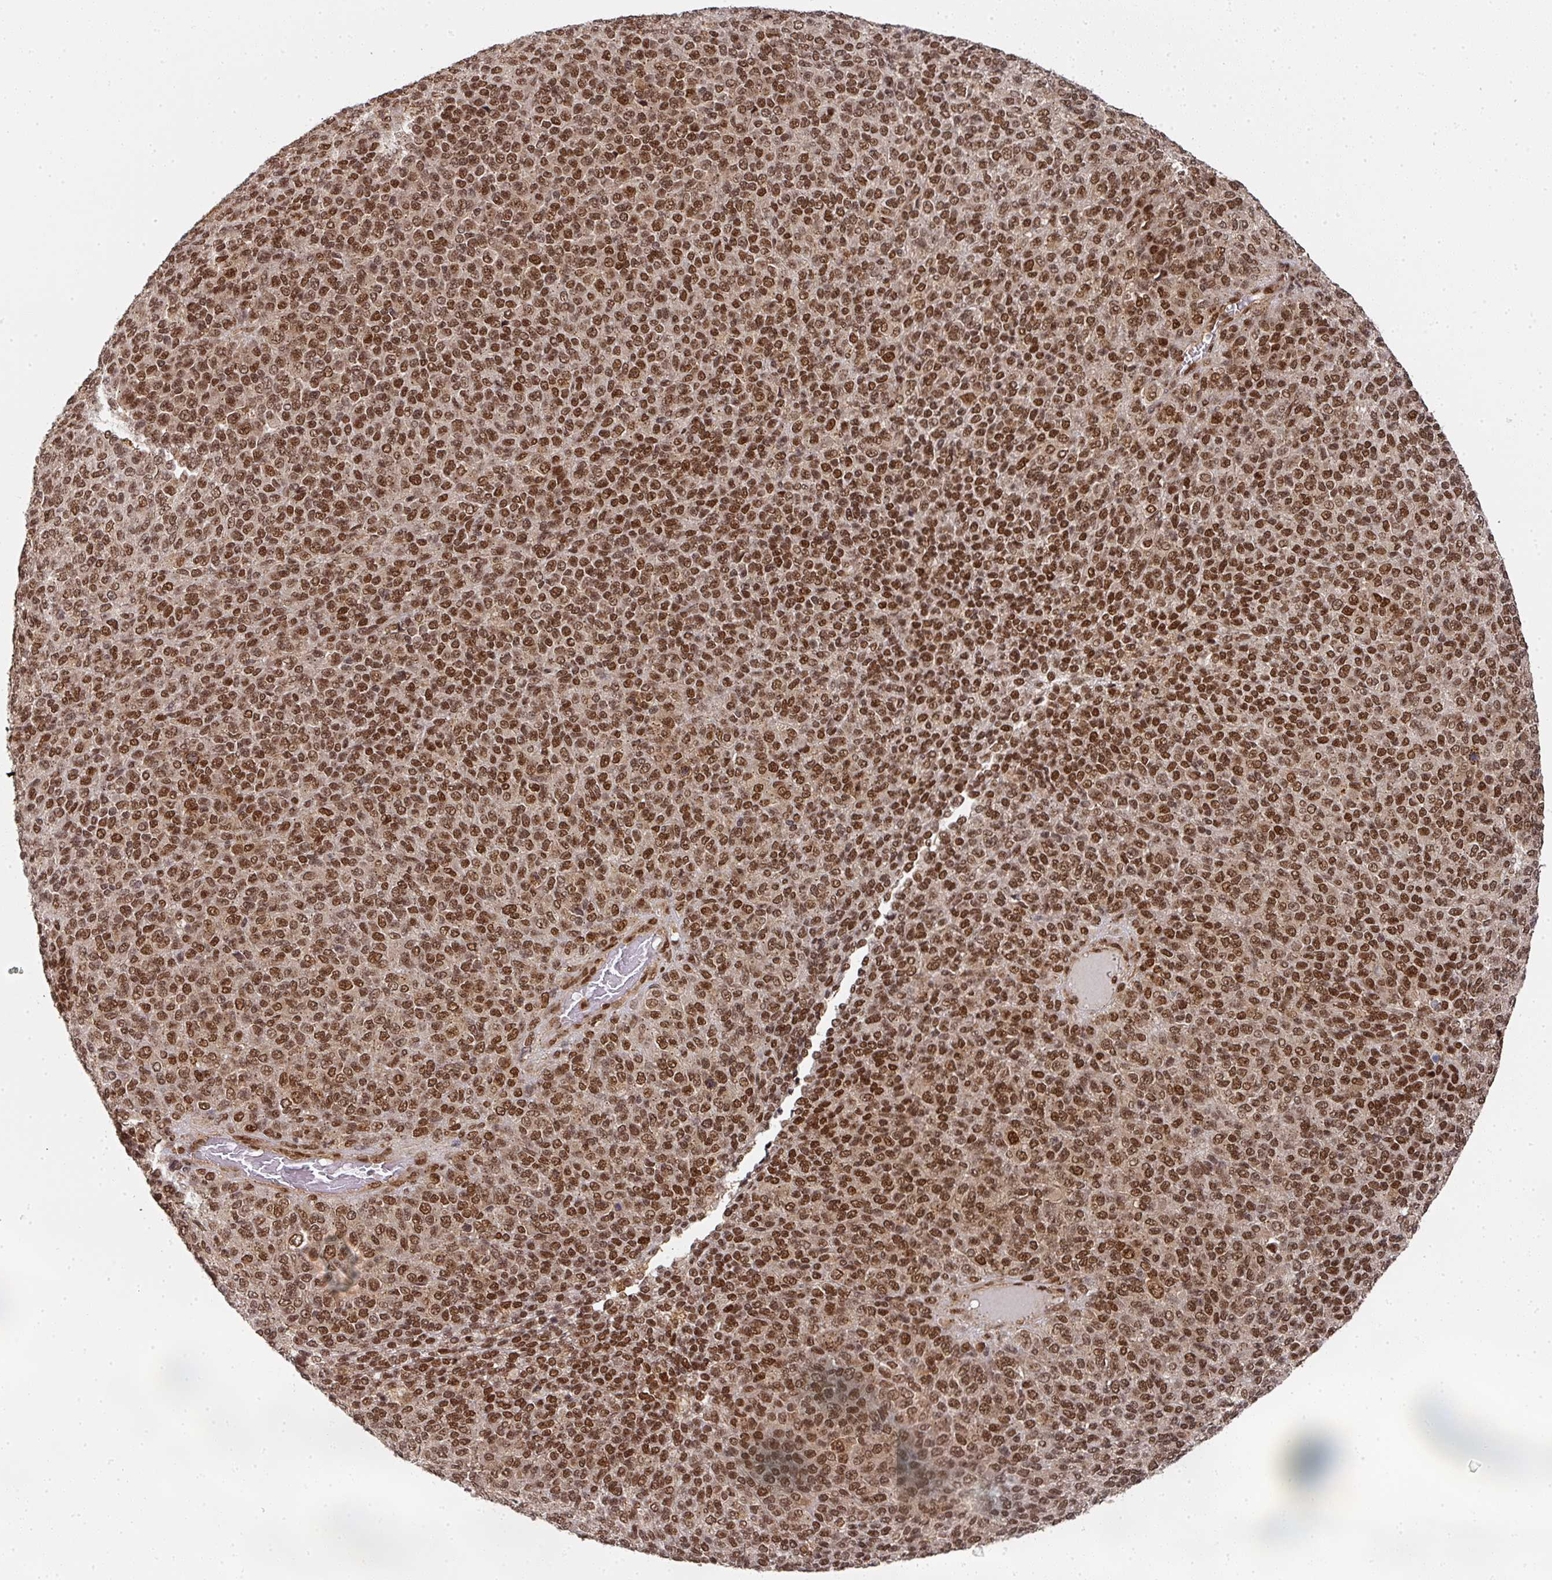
{"staining": {"intensity": "strong", "quantity": ">75%", "location": "nuclear"}, "tissue": "melanoma", "cell_type": "Tumor cells", "image_type": "cancer", "snomed": [{"axis": "morphology", "description": "Malignant melanoma, Metastatic site"}, {"axis": "topography", "description": "Brain"}], "caption": "Immunohistochemical staining of human malignant melanoma (metastatic site) demonstrates high levels of strong nuclear positivity in approximately >75% of tumor cells.", "gene": "DIDO1", "patient": {"sex": "female", "age": 56}}